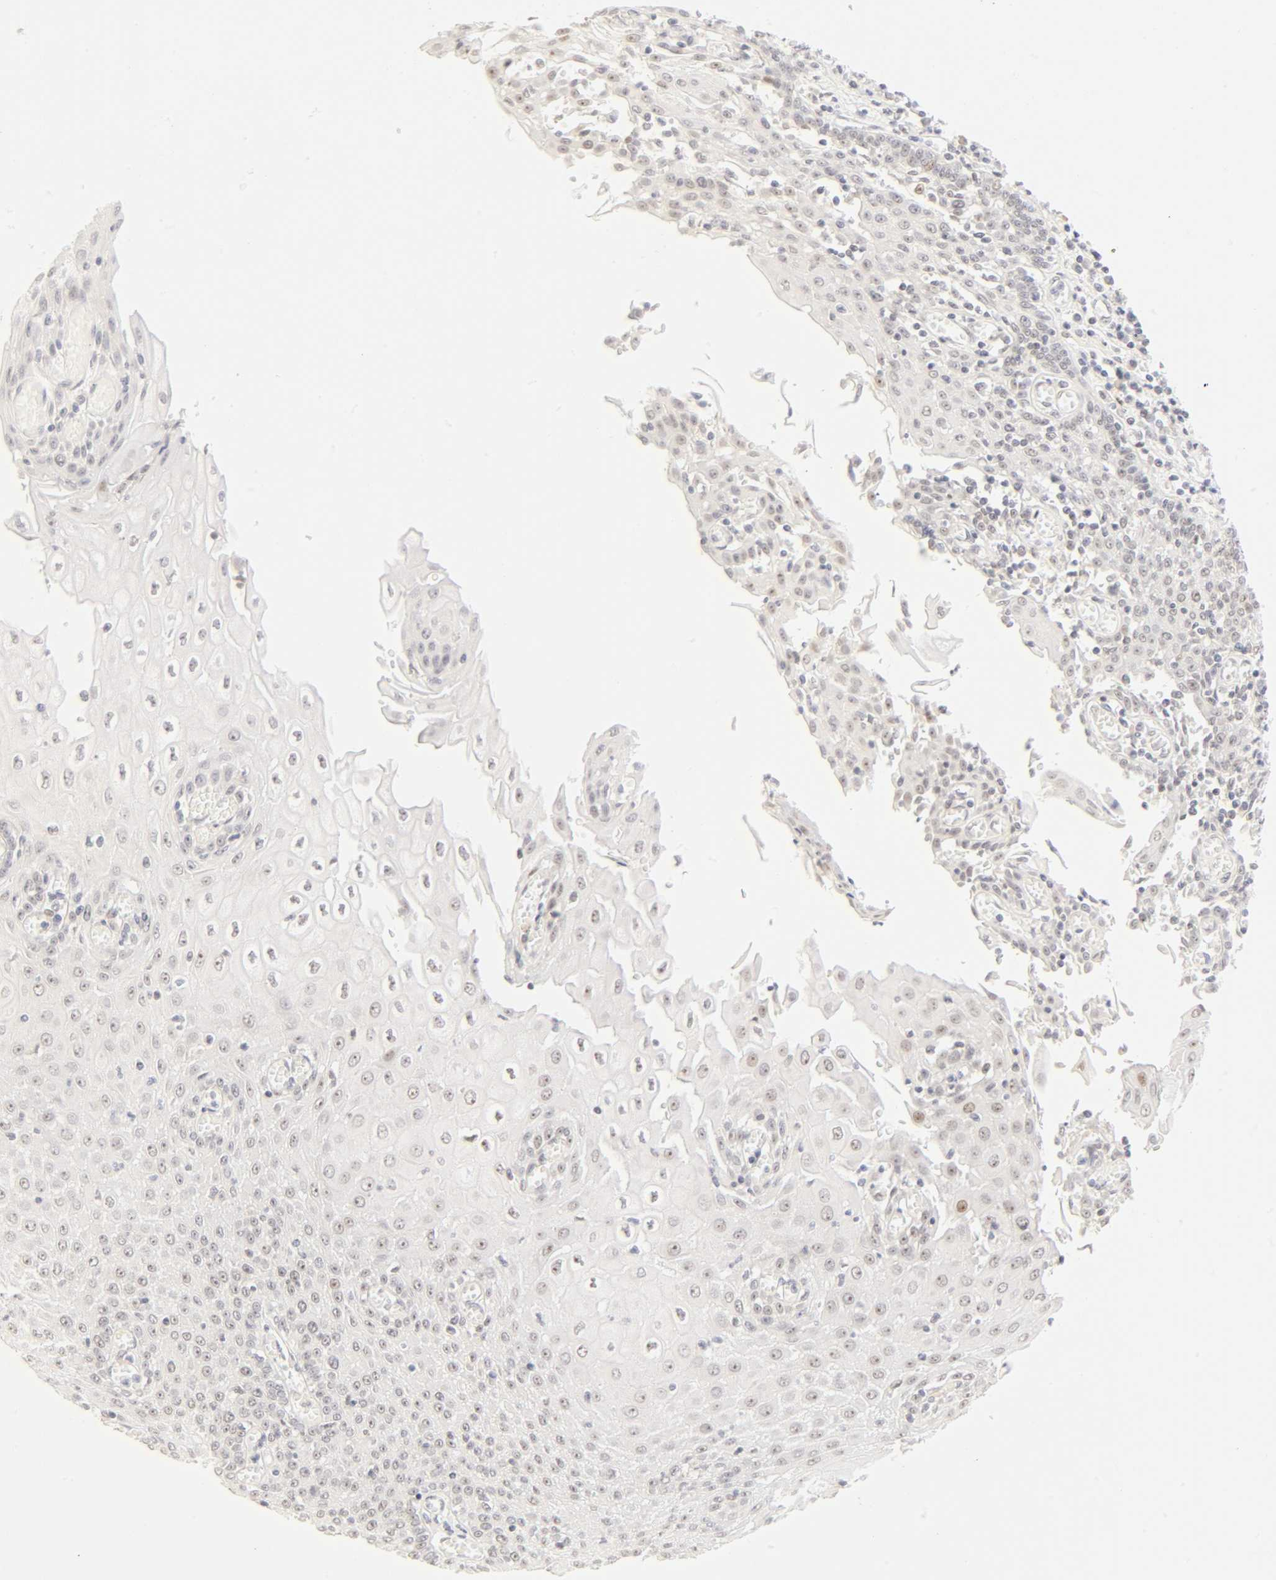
{"staining": {"intensity": "moderate", "quantity": "25%-75%", "location": "nuclear"}, "tissue": "esophagus", "cell_type": "Squamous epithelial cells", "image_type": "normal", "snomed": [{"axis": "morphology", "description": "Normal tissue, NOS"}, {"axis": "morphology", "description": "Squamous cell carcinoma, NOS"}, {"axis": "topography", "description": "Esophagus"}], "caption": "Protein expression analysis of unremarkable human esophagus reveals moderate nuclear staining in about 25%-75% of squamous epithelial cells. The staining is performed using DAB (3,3'-diaminobenzidine) brown chromogen to label protein expression. The nuclei are counter-stained blue using hematoxylin.", "gene": "MNAT1", "patient": {"sex": "male", "age": 65}}